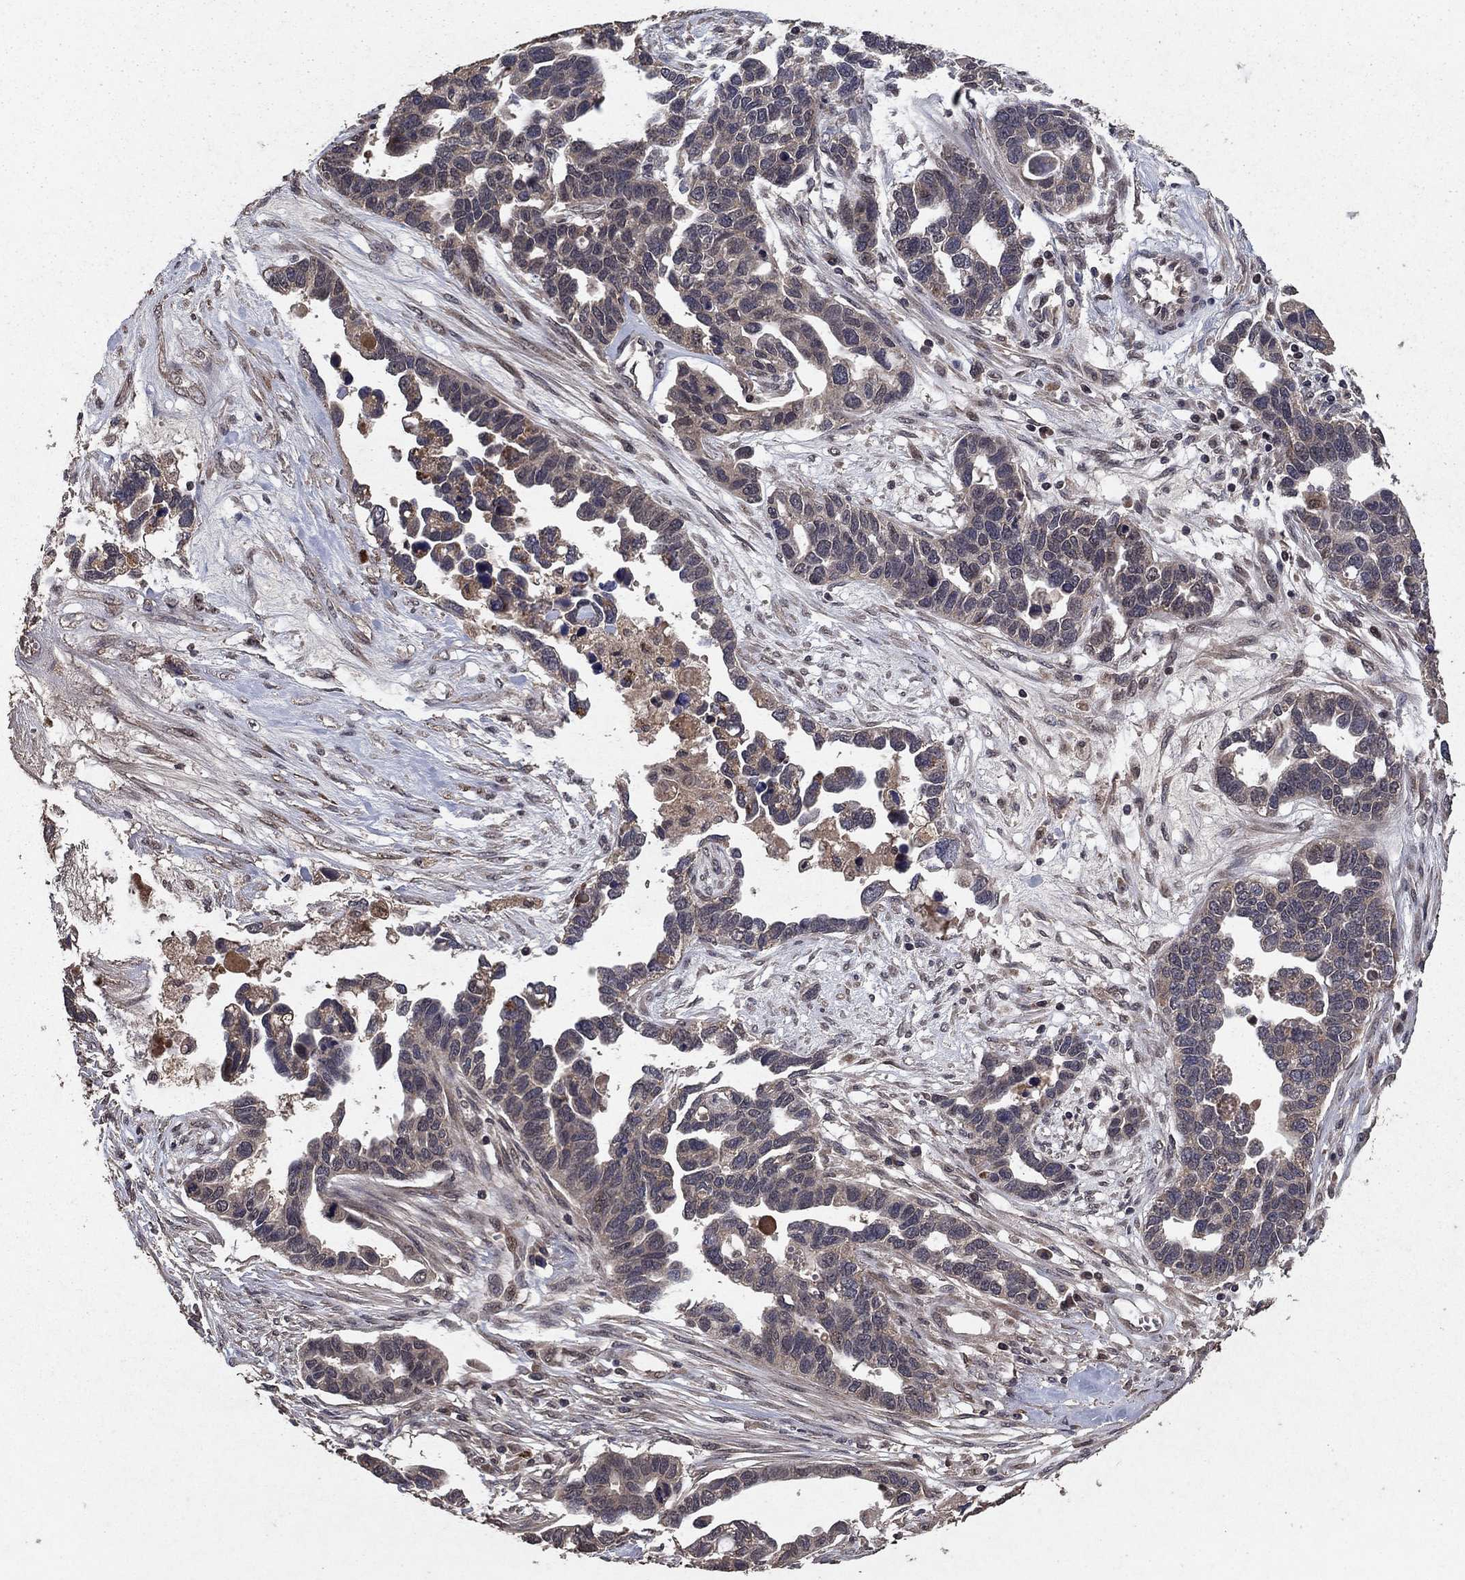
{"staining": {"intensity": "negative", "quantity": "none", "location": "none"}, "tissue": "ovarian cancer", "cell_type": "Tumor cells", "image_type": "cancer", "snomed": [{"axis": "morphology", "description": "Cystadenocarcinoma, serous, NOS"}, {"axis": "topography", "description": "Ovary"}], "caption": "High magnification brightfield microscopy of ovarian cancer stained with DAB (3,3'-diaminobenzidine) (brown) and counterstained with hematoxylin (blue): tumor cells show no significant expression.", "gene": "DHRS1", "patient": {"sex": "female", "age": 54}}